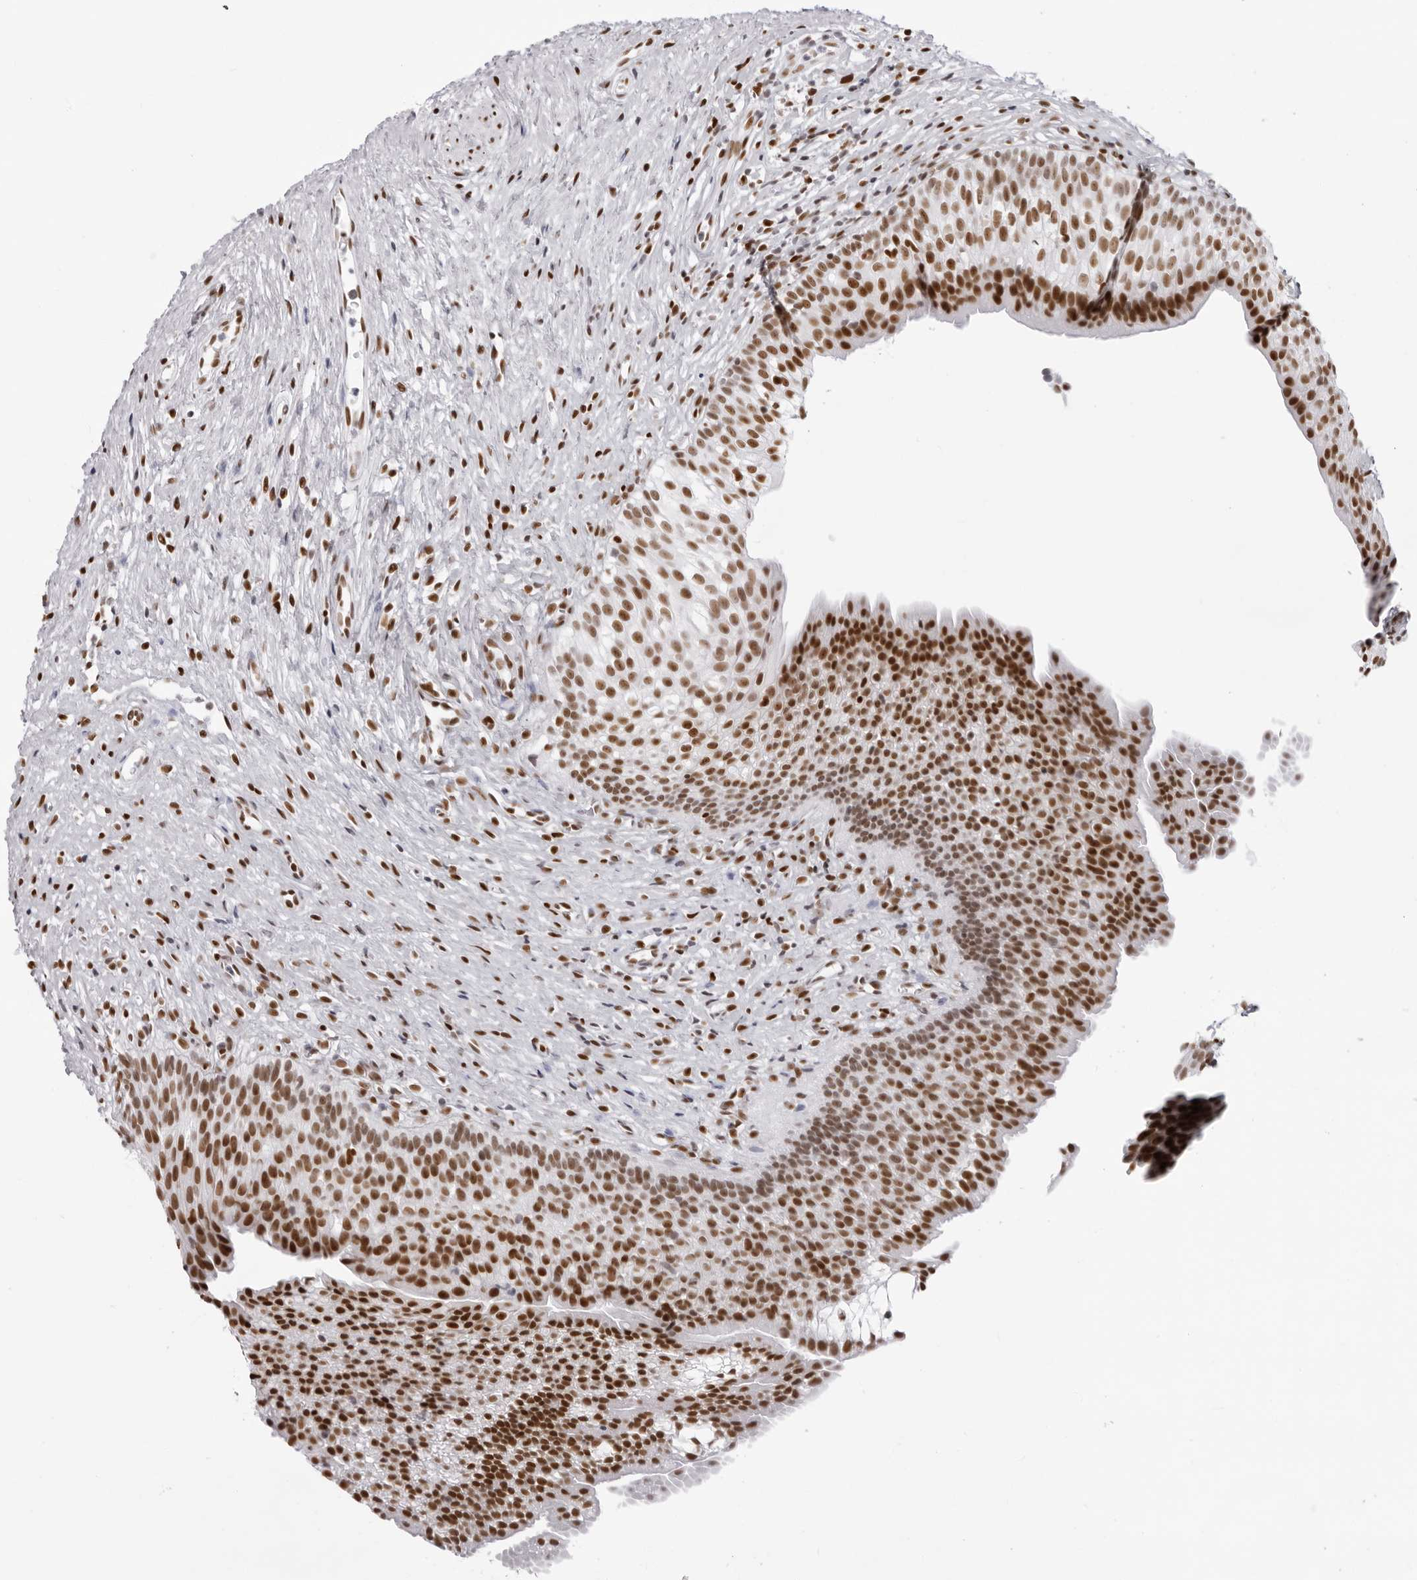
{"staining": {"intensity": "strong", "quantity": ">75%", "location": "nuclear"}, "tissue": "urinary bladder", "cell_type": "Urothelial cells", "image_type": "normal", "snomed": [{"axis": "morphology", "description": "Normal tissue, NOS"}, {"axis": "topography", "description": "Urinary bladder"}], "caption": "Immunohistochemistry (IHC) histopathology image of normal urinary bladder stained for a protein (brown), which displays high levels of strong nuclear positivity in about >75% of urothelial cells.", "gene": "IRF2BP2", "patient": {"sex": "male", "age": 1}}